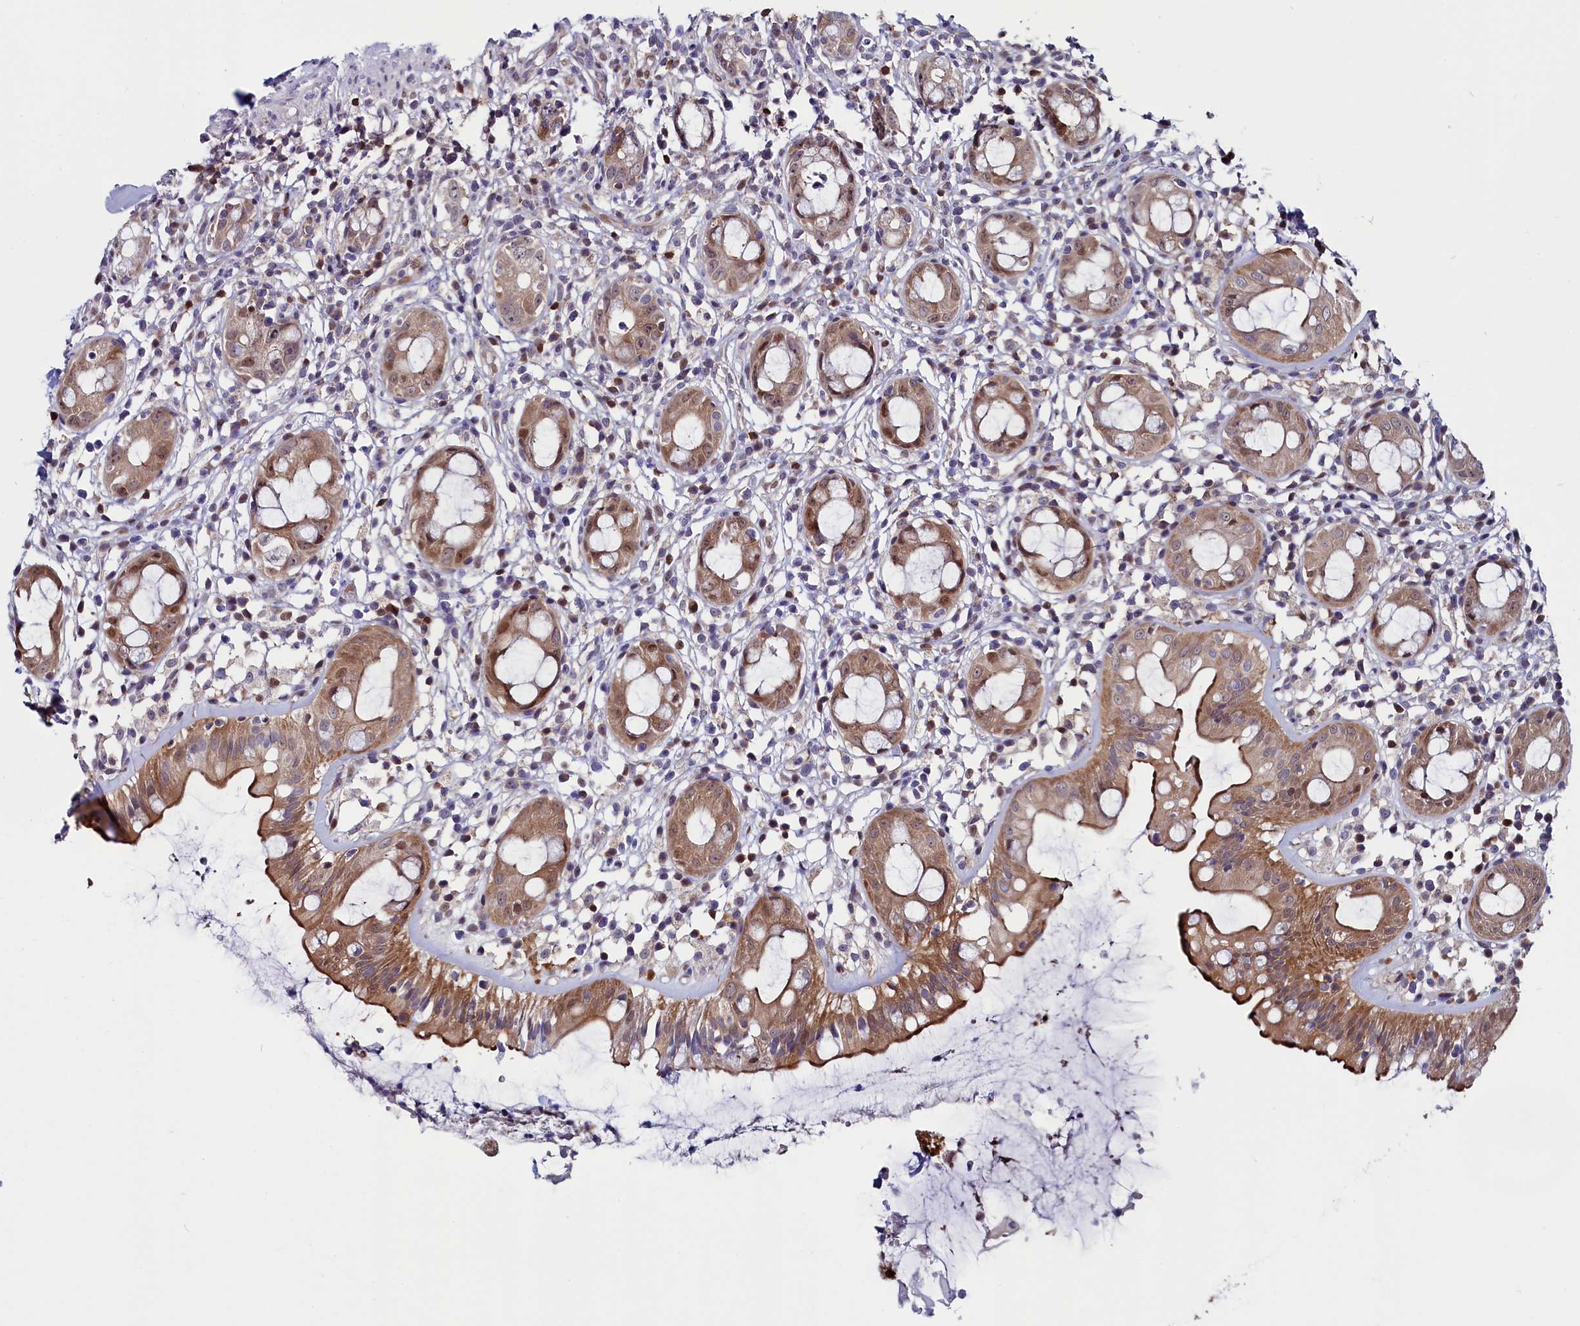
{"staining": {"intensity": "moderate", "quantity": ">75%", "location": "cytoplasmic/membranous,nuclear"}, "tissue": "rectum", "cell_type": "Glandular cells", "image_type": "normal", "snomed": [{"axis": "morphology", "description": "Normal tissue, NOS"}, {"axis": "topography", "description": "Rectum"}], "caption": "The immunohistochemical stain labels moderate cytoplasmic/membranous,nuclear expression in glandular cells of normal rectum. The staining was performed using DAB (3,3'-diaminobenzidine) to visualize the protein expression in brown, while the nuclei were stained in blue with hematoxylin (Magnification: 20x).", "gene": "CIAPIN1", "patient": {"sex": "female", "age": 57}}